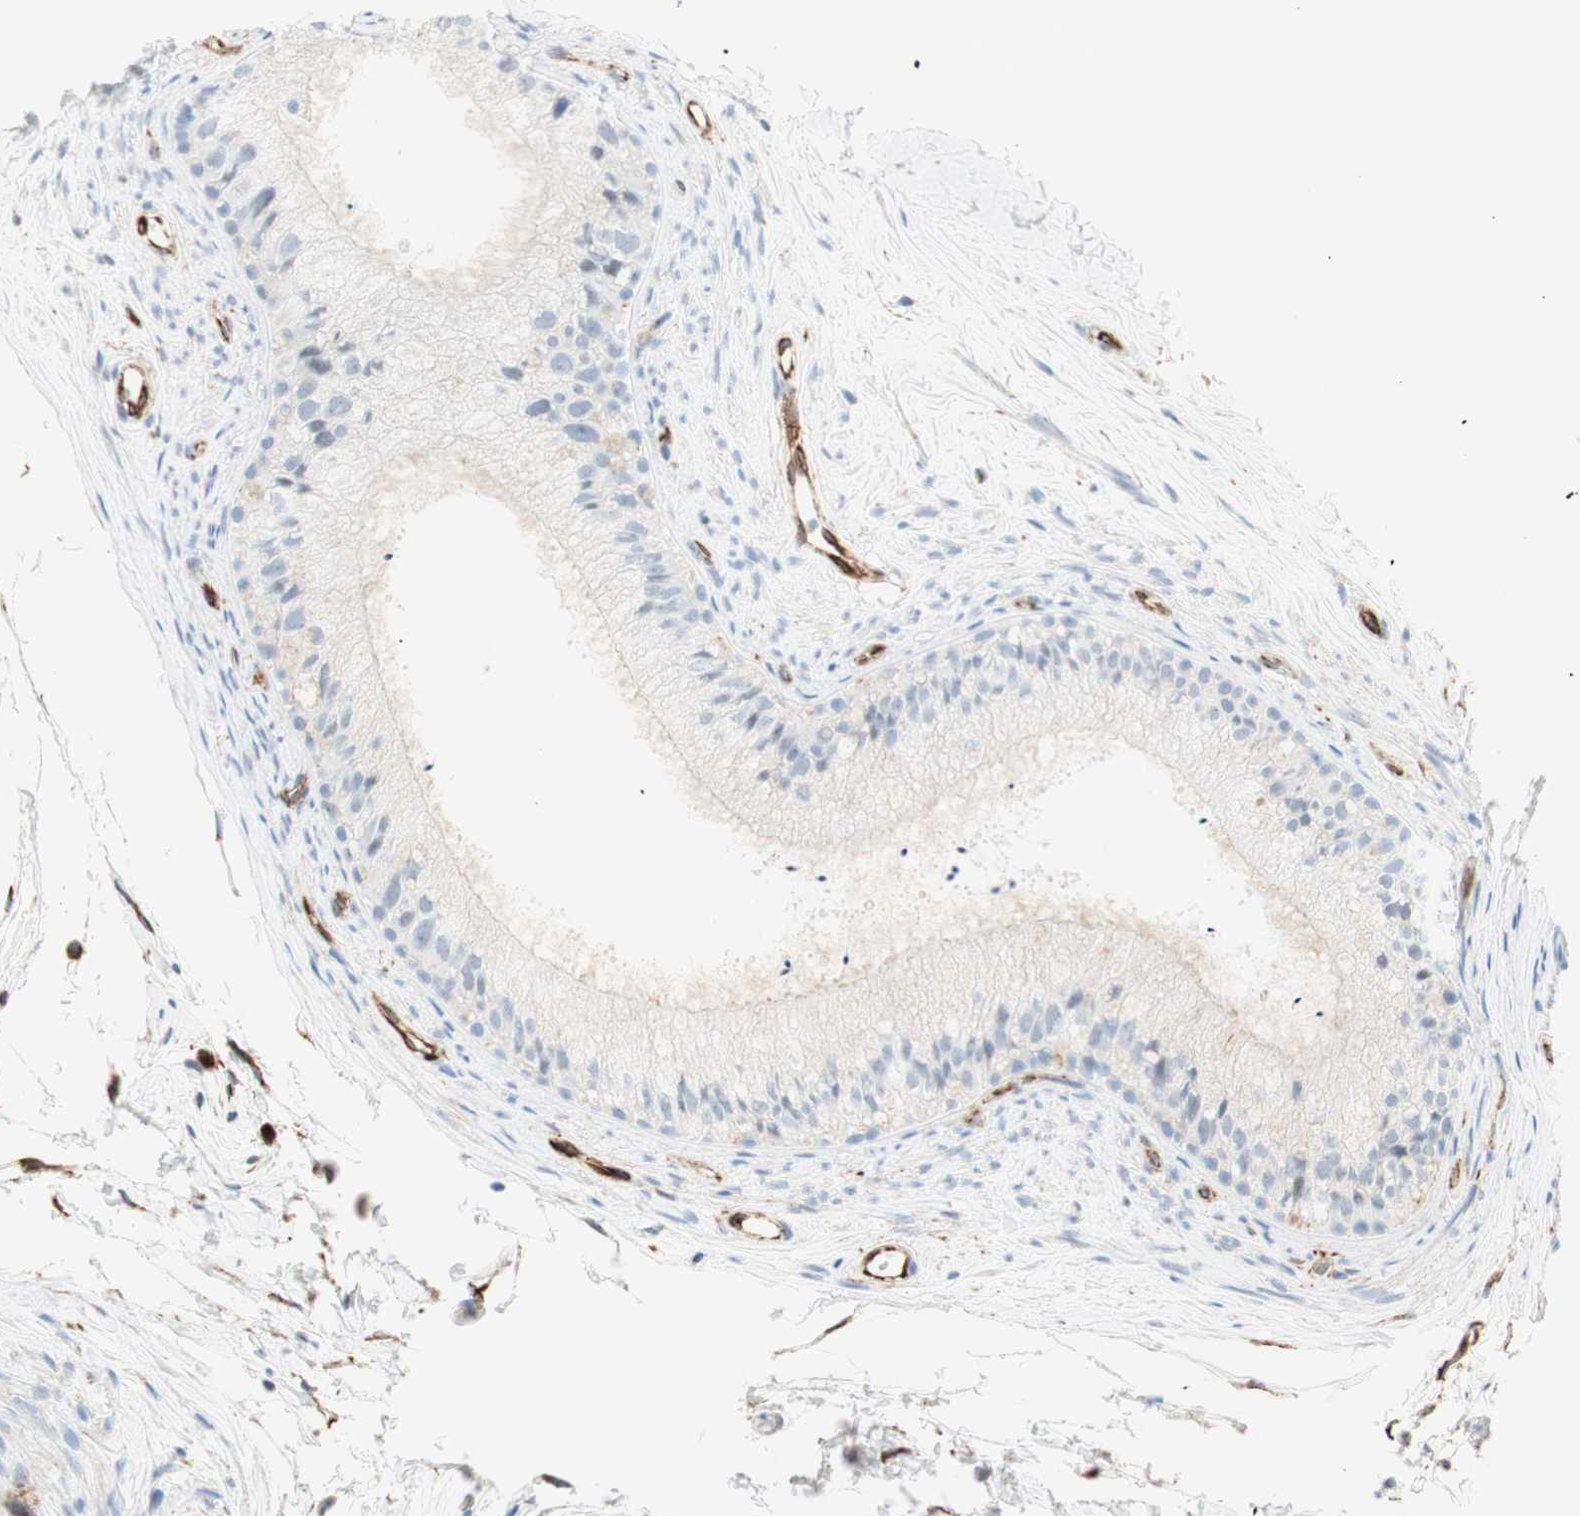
{"staining": {"intensity": "negative", "quantity": "none", "location": "none"}, "tissue": "epididymis", "cell_type": "Glandular cells", "image_type": "normal", "snomed": [{"axis": "morphology", "description": "Normal tissue, NOS"}, {"axis": "topography", "description": "Epididymis"}], "caption": "Protein analysis of normal epididymis shows no significant staining in glandular cells. The staining was performed using DAB to visualize the protein expression in brown, while the nuclei were stained in blue with hematoxylin (Magnification: 20x).", "gene": "POU2AF1", "patient": {"sex": "male", "age": 56}}